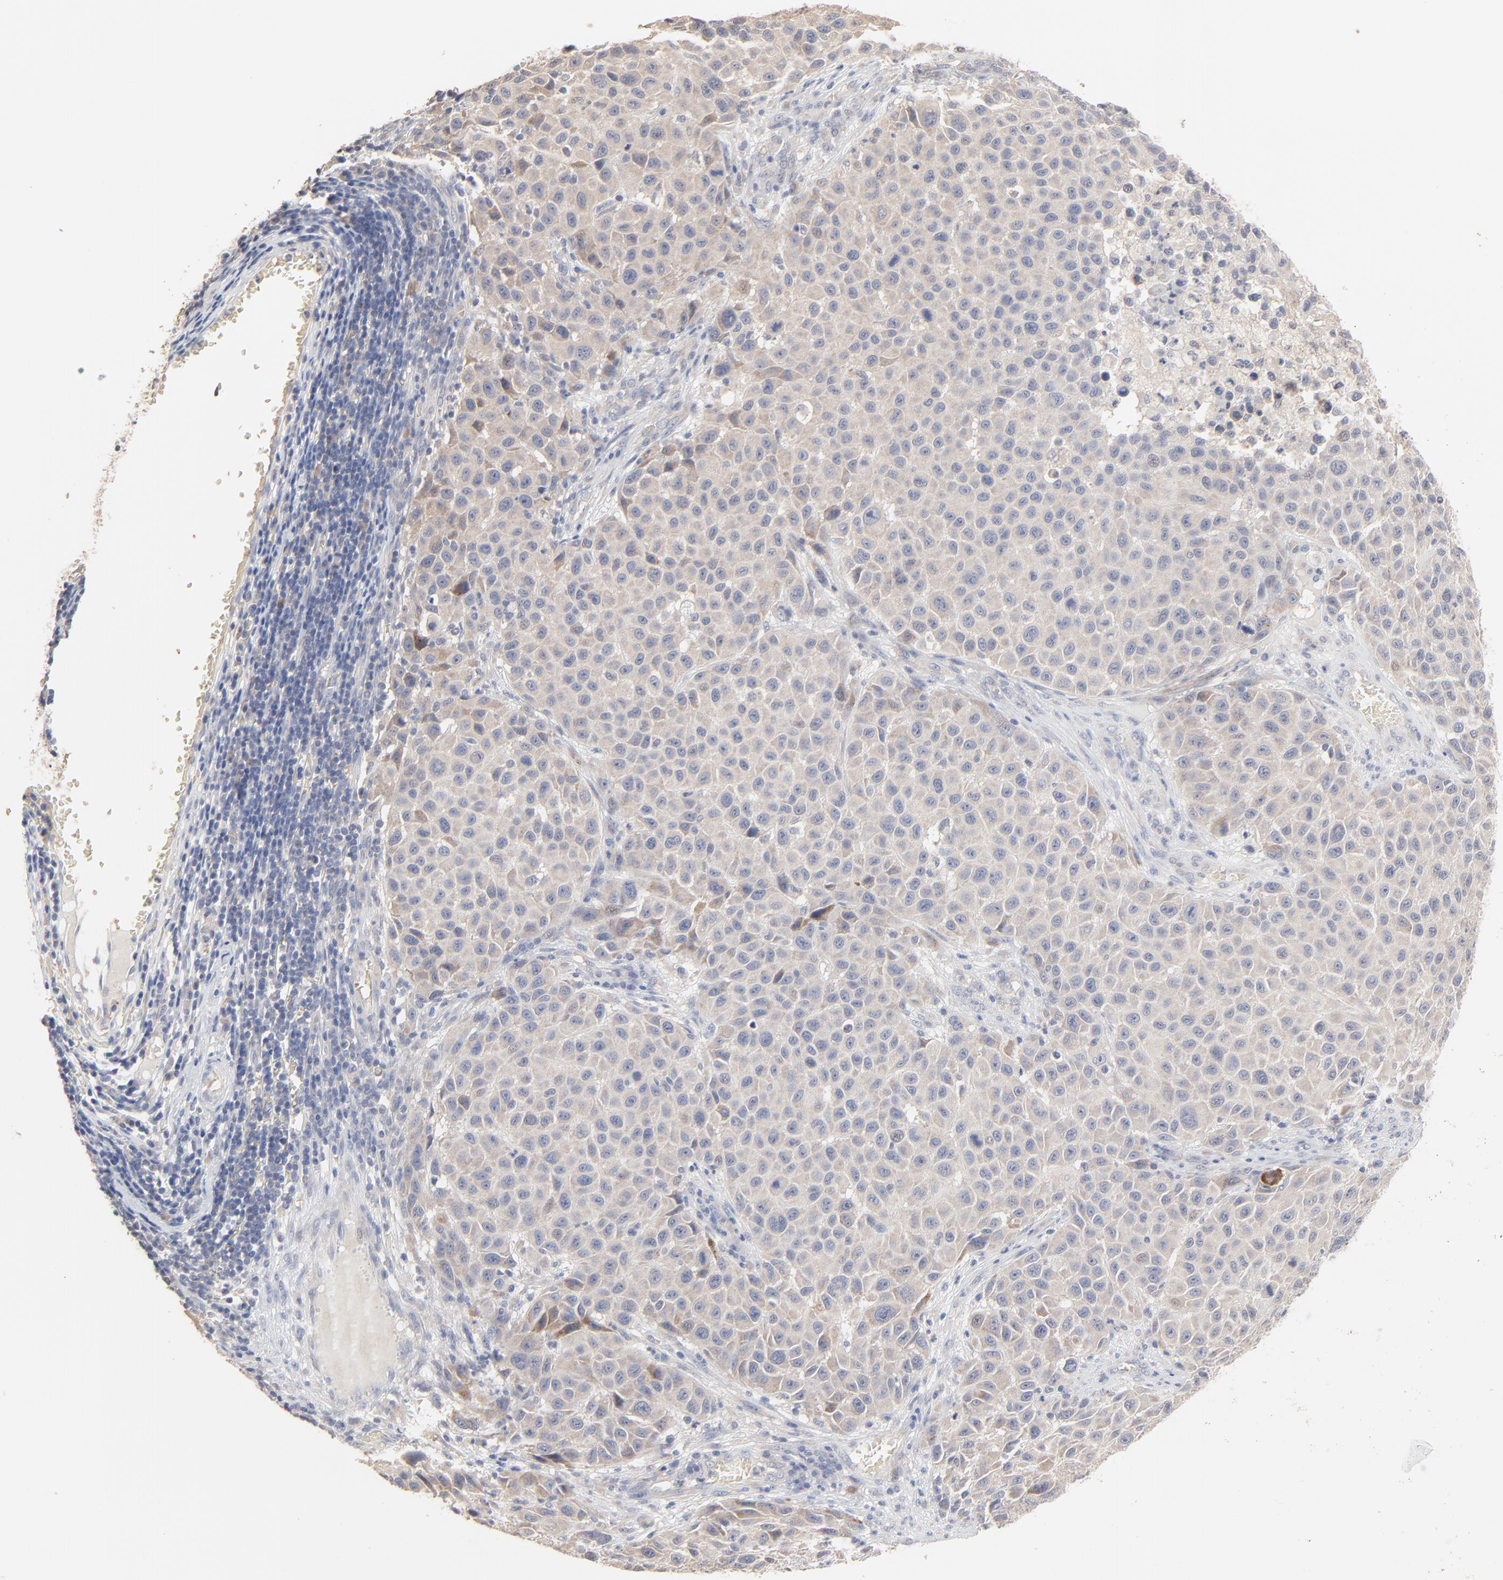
{"staining": {"intensity": "weak", "quantity": ">75%", "location": "cytoplasmic/membranous"}, "tissue": "melanoma", "cell_type": "Tumor cells", "image_type": "cancer", "snomed": [{"axis": "morphology", "description": "Malignant melanoma, Metastatic site"}, {"axis": "topography", "description": "Lymph node"}], "caption": "Brown immunohistochemical staining in human malignant melanoma (metastatic site) displays weak cytoplasmic/membranous staining in approximately >75% of tumor cells.", "gene": "FANCB", "patient": {"sex": "male", "age": 61}}